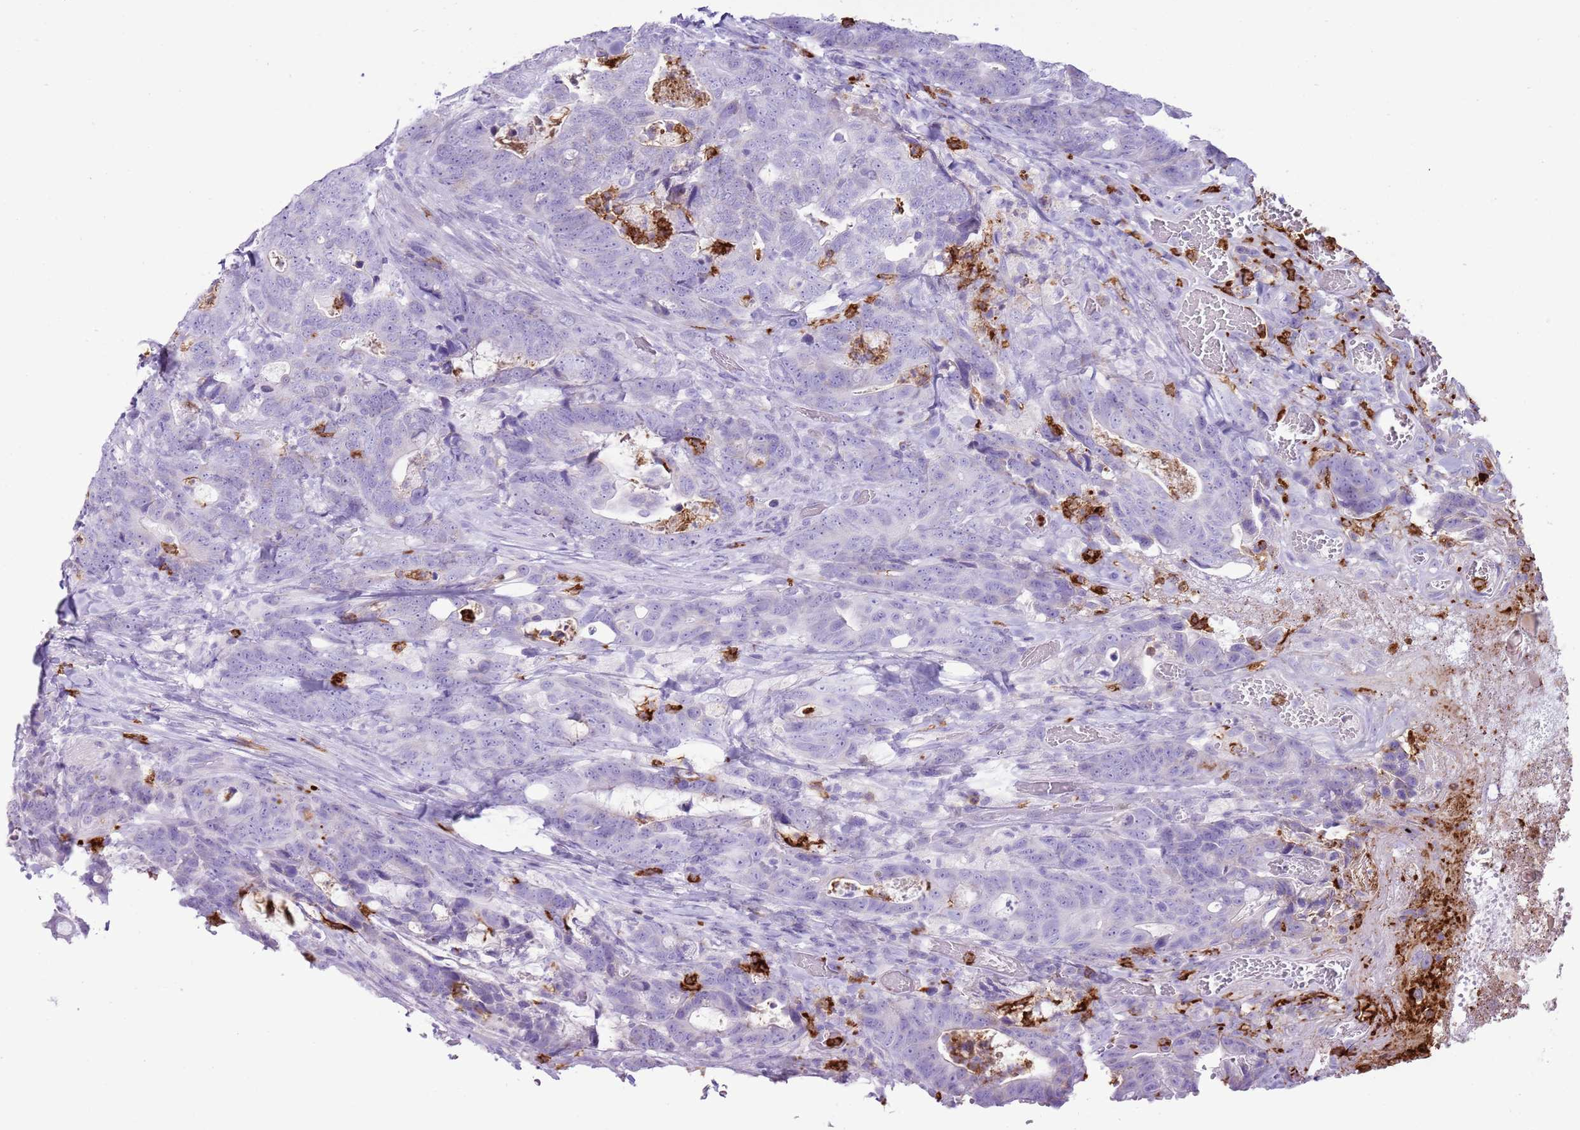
{"staining": {"intensity": "negative", "quantity": "none", "location": "none"}, "tissue": "colorectal cancer", "cell_type": "Tumor cells", "image_type": "cancer", "snomed": [{"axis": "morphology", "description": "Adenocarcinoma, NOS"}, {"axis": "topography", "description": "Colon"}], "caption": "Adenocarcinoma (colorectal) was stained to show a protein in brown. There is no significant staining in tumor cells.", "gene": "CD177", "patient": {"sex": "female", "age": 82}}